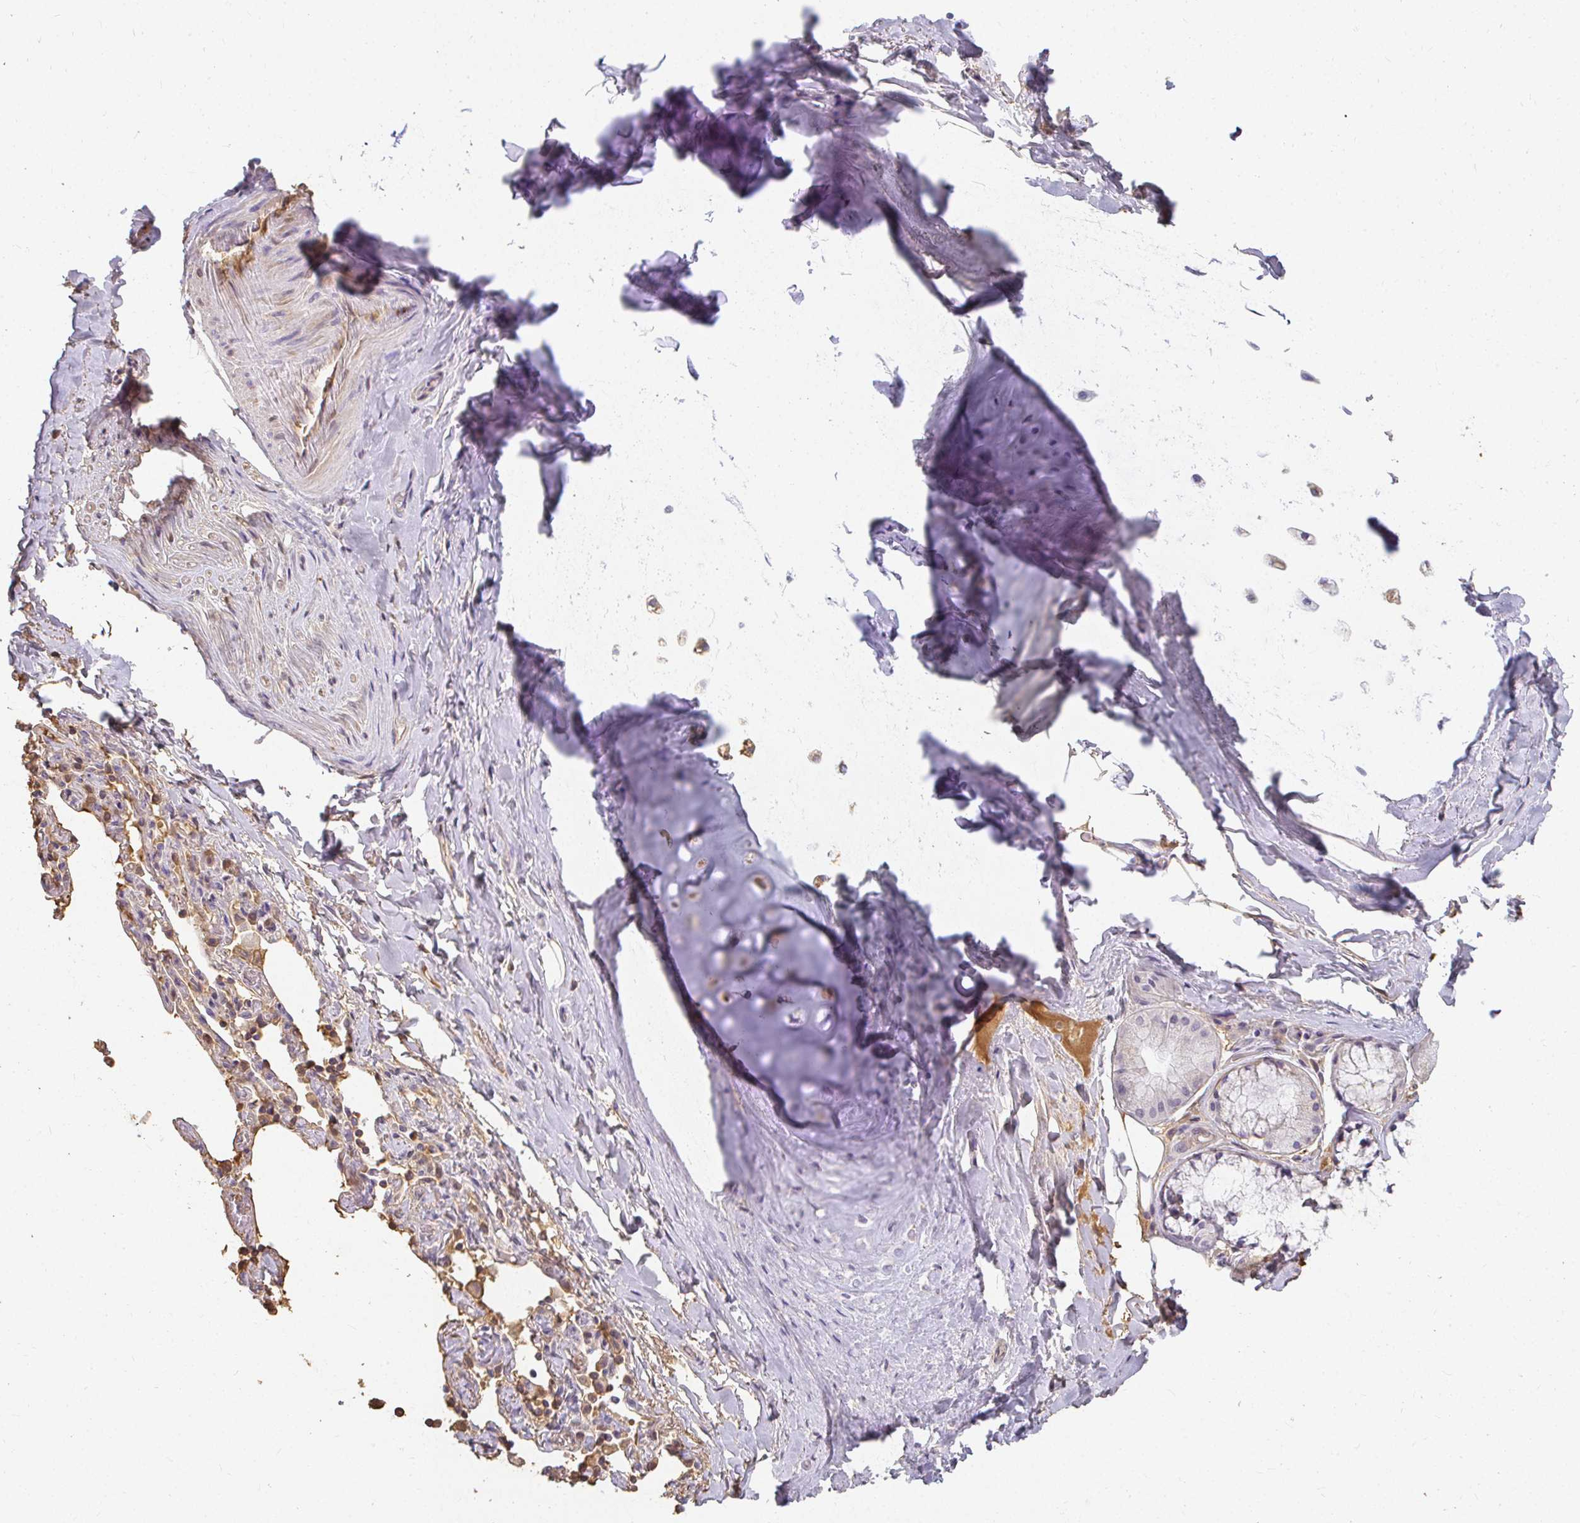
{"staining": {"intensity": "moderate", "quantity": "<25%", "location": "cytoplasmic/membranous"}, "tissue": "soft tissue", "cell_type": "Chondrocytes", "image_type": "normal", "snomed": [{"axis": "morphology", "description": "Normal tissue, NOS"}, {"axis": "topography", "description": "Cartilage tissue"}, {"axis": "topography", "description": "Bronchus"}], "caption": "Immunohistochemical staining of benign soft tissue demonstrates moderate cytoplasmic/membranous protein expression in approximately <25% of chondrocytes.", "gene": "LOXL4", "patient": {"sex": "male", "age": 64}}